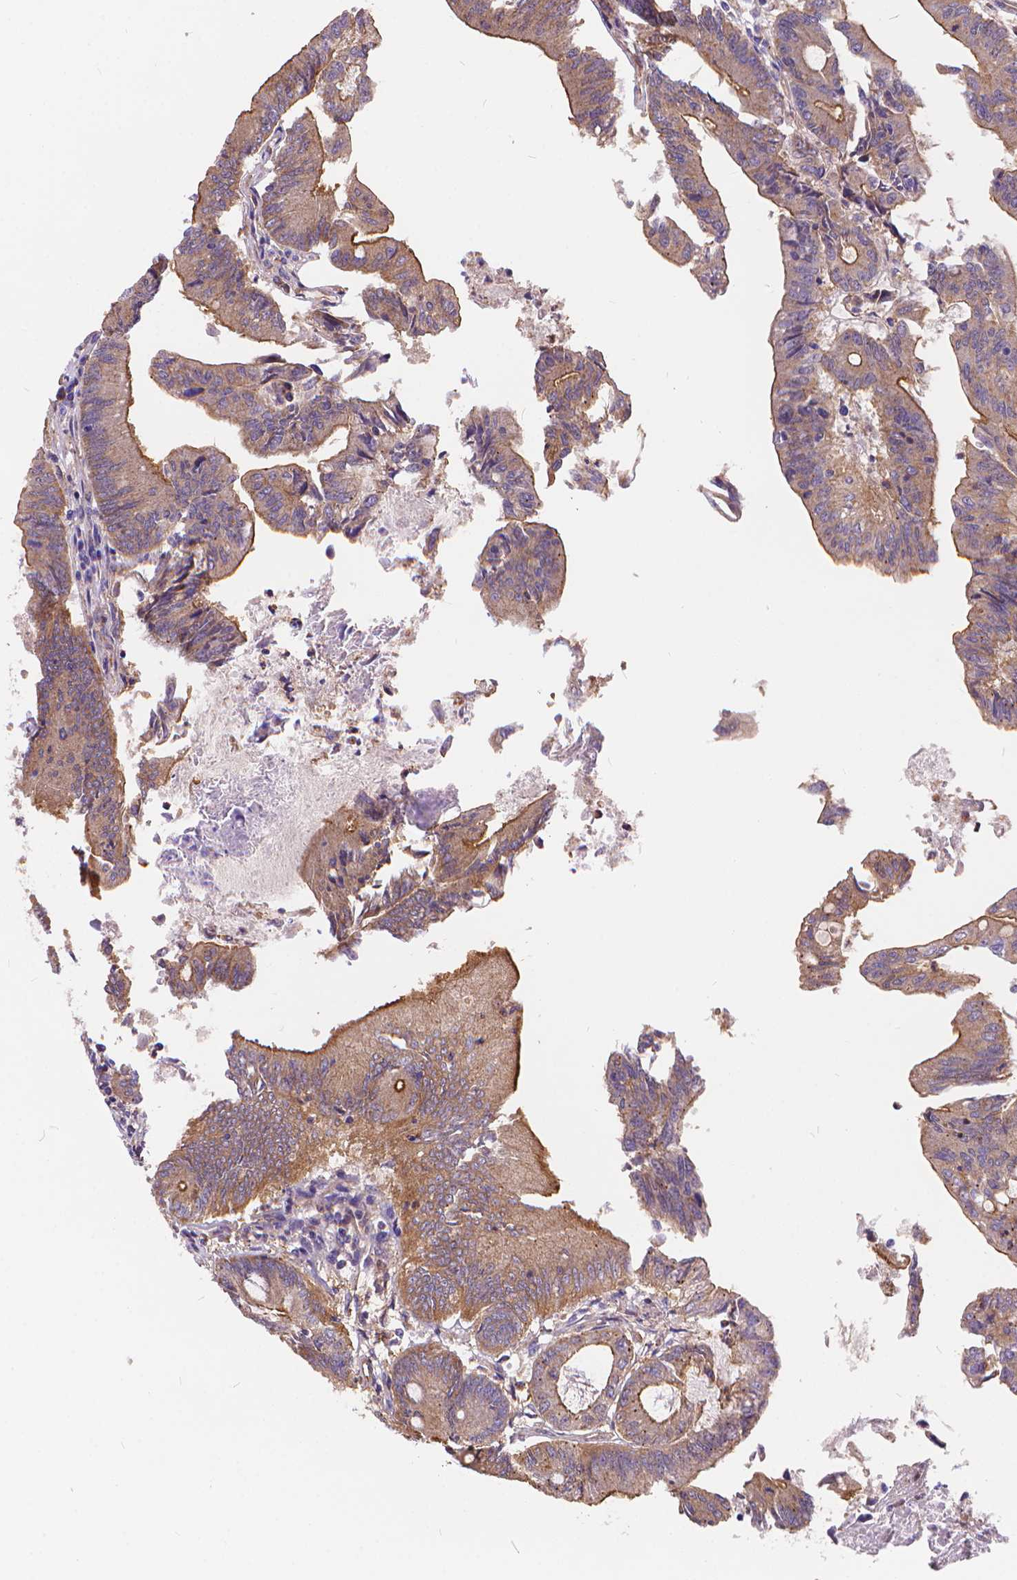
{"staining": {"intensity": "moderate", "quantity": "<25%", "location": "cytoplasmic/membranous"}, "tissue": "colorectal cancer", "cell_type": "Tumor cells", "image_type": "cancer", "snomed": [{"axis": "morphology", "description": "Adenocarcinoma, NOS"}, {"axis": "topography", "description": "Colon"}], "caption": "This micrograph displays IHC staining of human adenocarcinoma (colorectal), with low moderate cytoplasmic/membranous positivity in approximately <25% of tumor cells.", "gene": "ARAP1", "patient": {"sex": "female", "age": 70}}